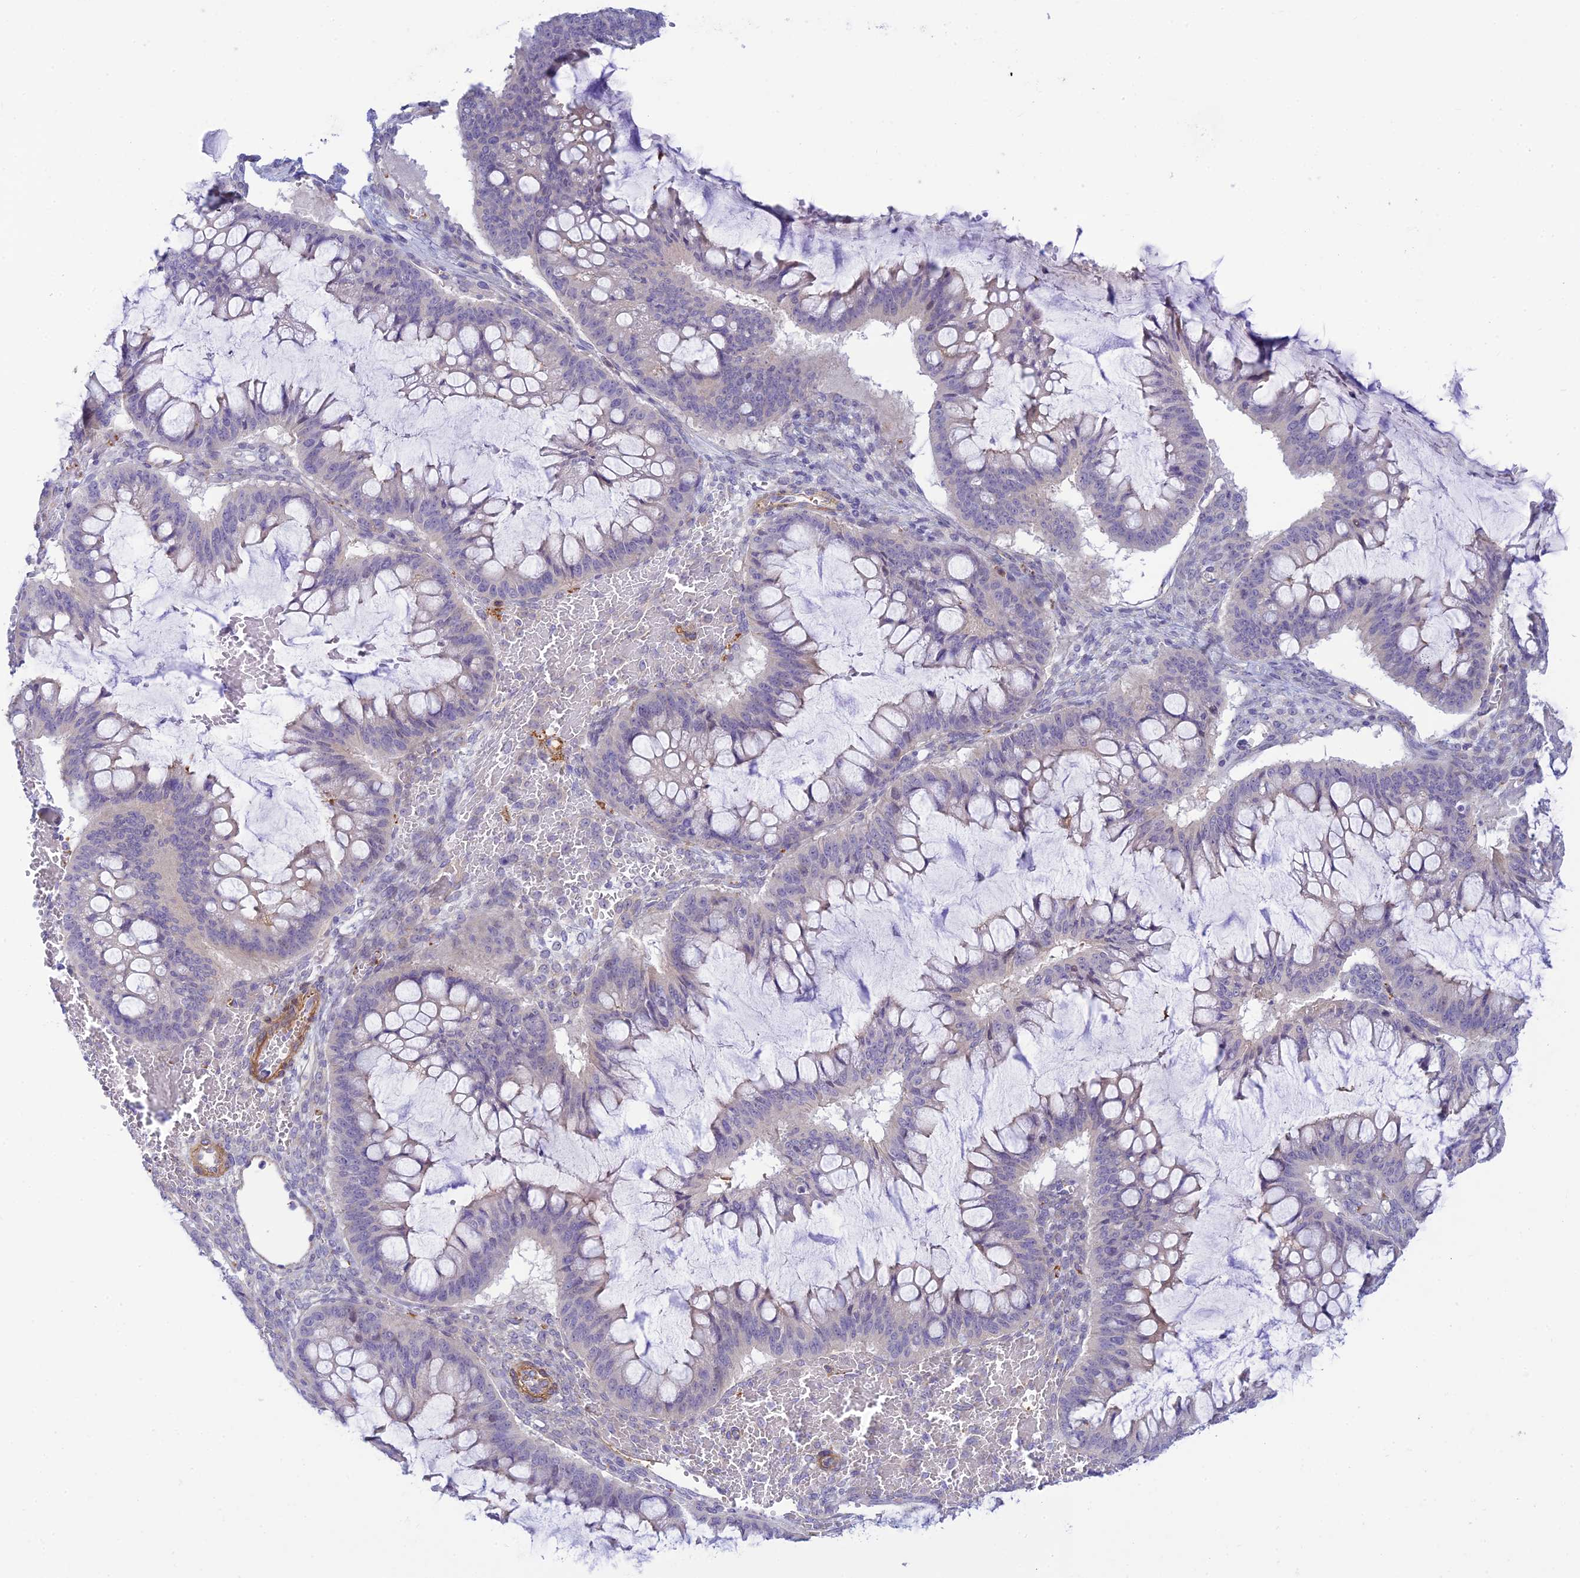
{"staining": {"intensity": "negative", "quantity": "none", "location": "none"}, "tissue": "ovarian cancer", "cell_type": "Tumor cells", "image_type": "cancer", "snomed": [{"axis": "morphology", "description": "Cystadenocarcinoma, mucinous, NOS"}, {"axis": "topography", "description": "Ovary"}], "caption": "Immunohistochemistry (IHC) image of human mucinous cystadenocarcinoma (ovarian) stained for a protein (brown), which shows no positivity in tumor cells. (IHC, brightfield microscopy, high magnification).", "gene": "FBXW4", "patient": {"sex": "female", "age": 73}}